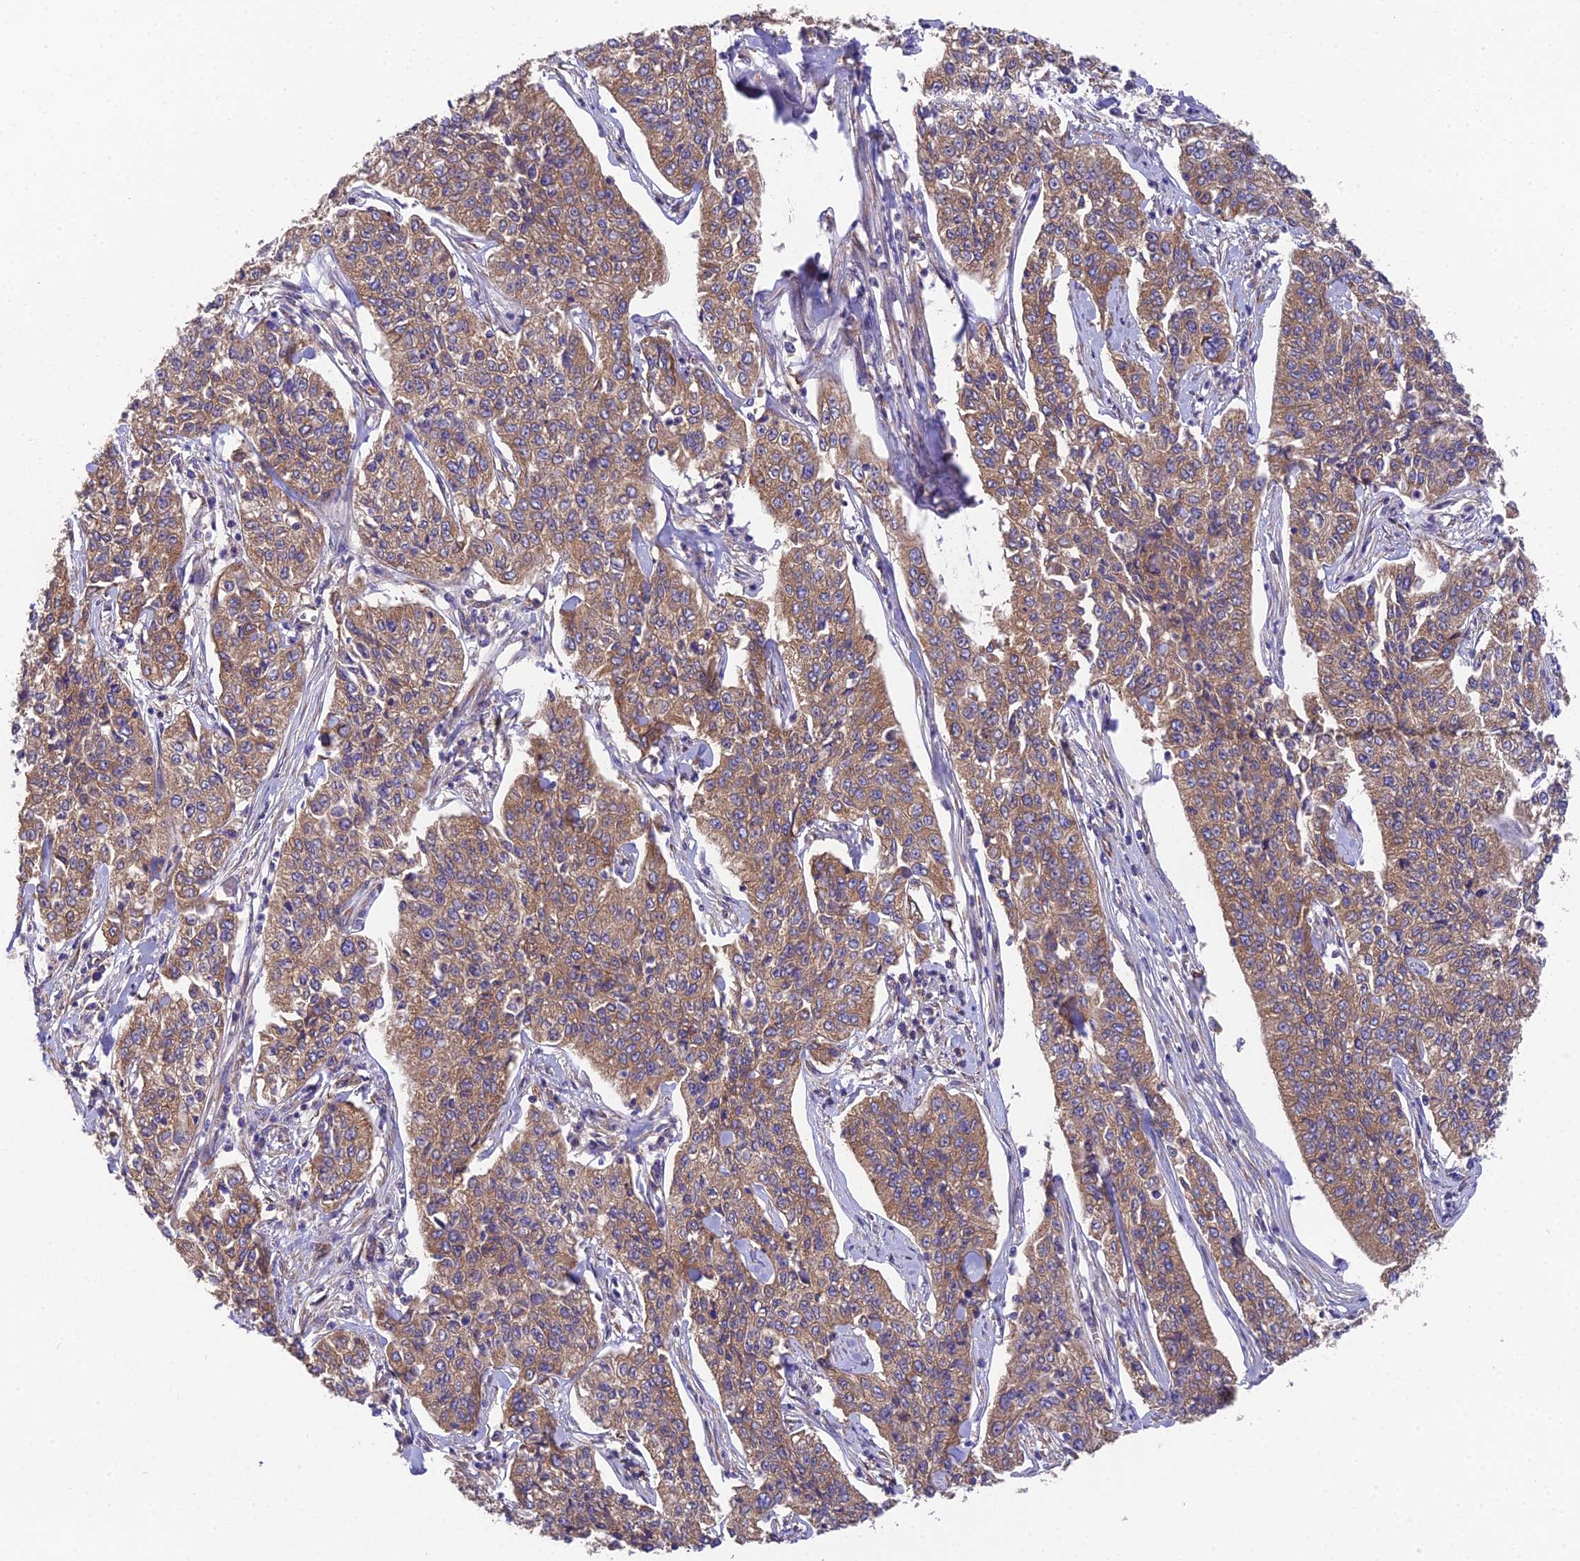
{"staining": {"intensity": "moderate", "quantity": ">75%", "location": "cytoplasmic/membranous"}, "tissue": "cervical cancer", "cell_type": "Tumor cells", "image_type": "cancer", "snomed": [{"axis": "morphology", "description": "Squamous cell carcinoma, NOS"}, {"axis": "topography", "description": "Cervix"}], "caption": "An image of human squamous cell carcinoma (cervical) stained for a protein displays moderate cytoplasmic/membranous brown staining in tumor cells. (Stains: DAB in brown, nuclei in blue, Microscopy: brightfield microscopy at high magnification).", "gene": "BLOC1S4", "patient": {"sex": "female", "age": 35}}